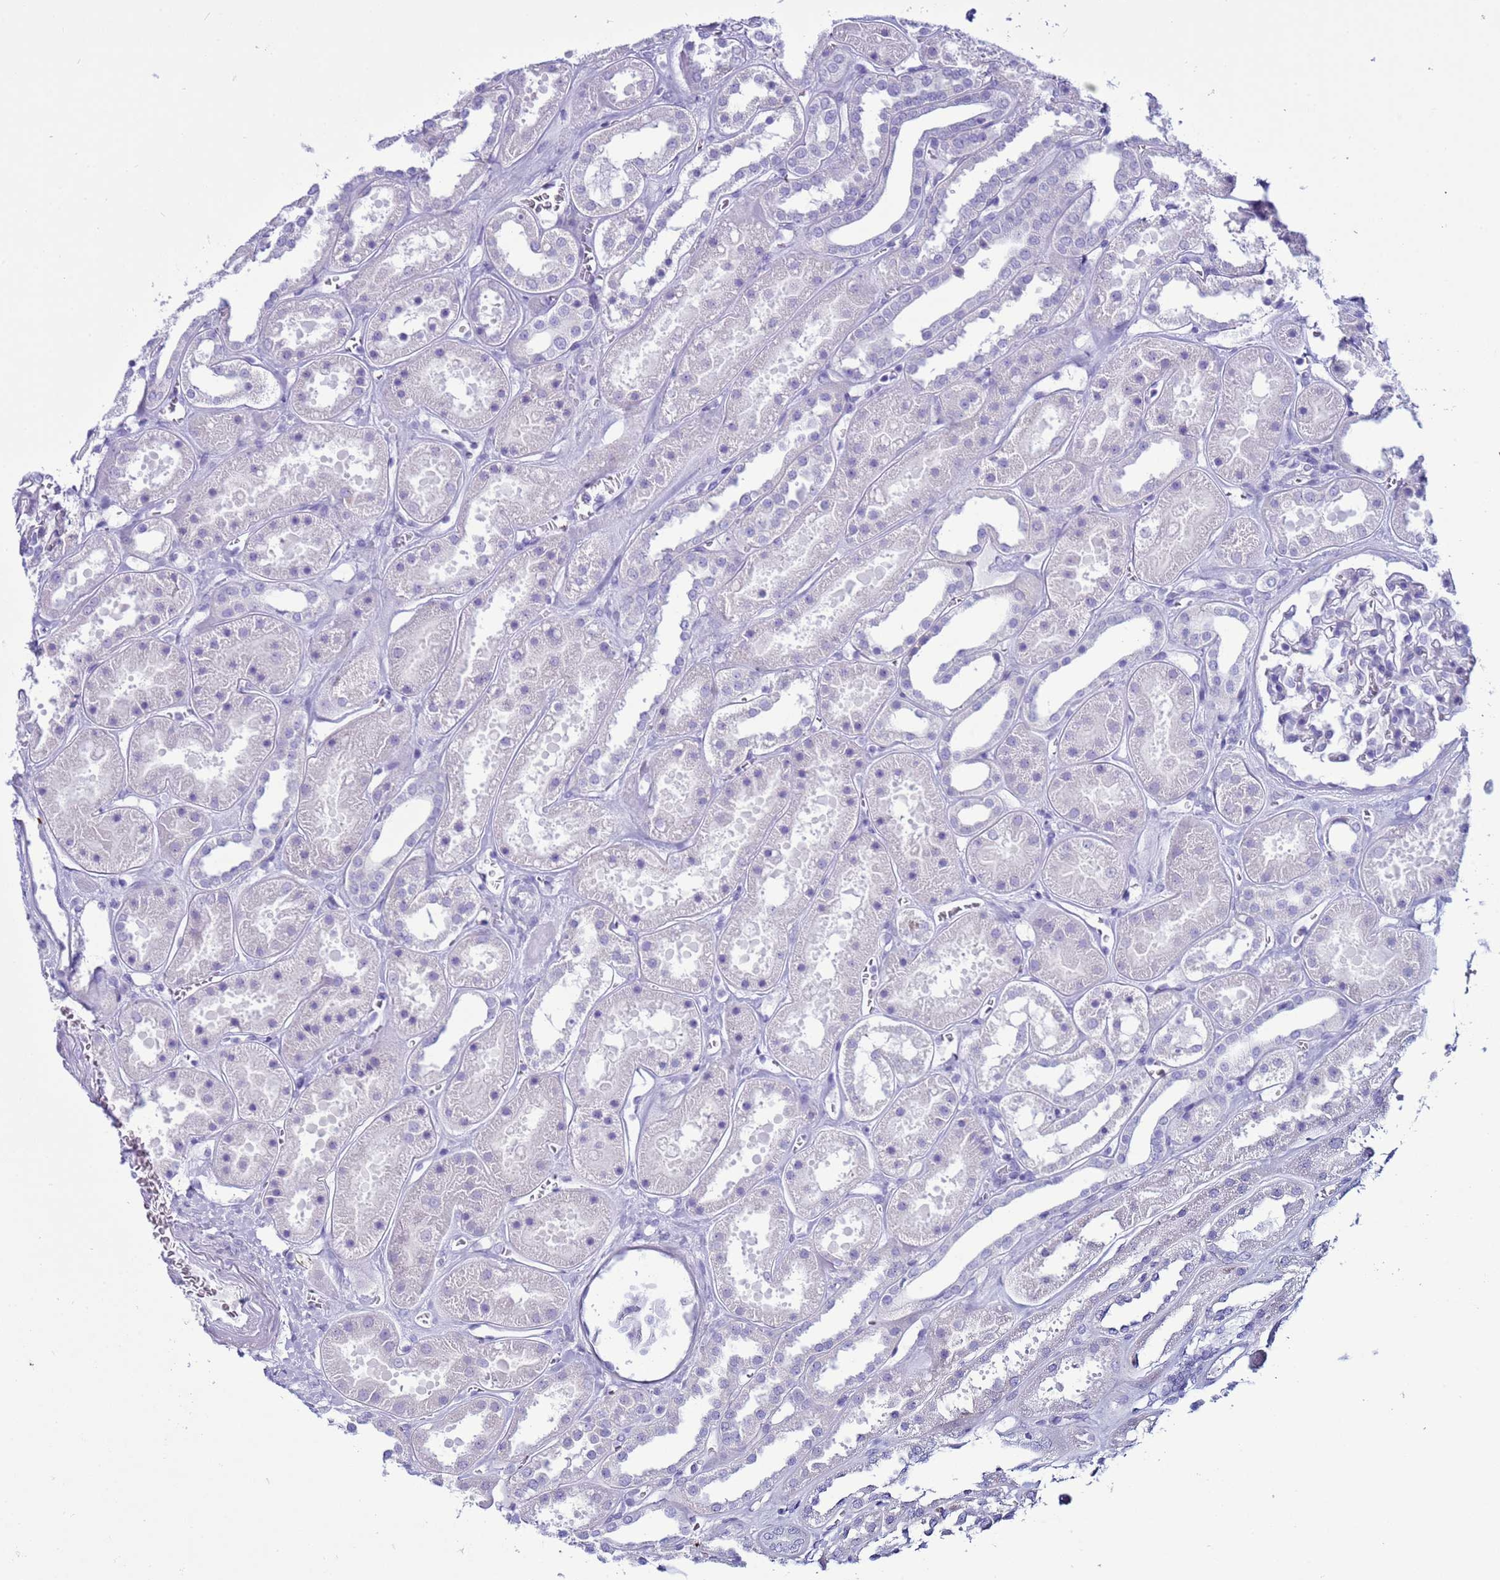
{"staining": {"intensity": "negative", "quantity": "none", "location": "none"}, "tissue": "kidney", "cell_type": "Cells in glomeruli", "image_type": "normal", "snomed": [{"axis": "morphology", "description": "Normal tissue, NOS"}, {"axis": "topography", "description": "Kidney"}], "caption": "DAB (3,3'-diaminobenzidine) immunohistochemical staining of benign kidney exhibits no significant expression in cells in glomeruli.", "gene": "CST1", "patient": {"sex": "female", "age": 41}}